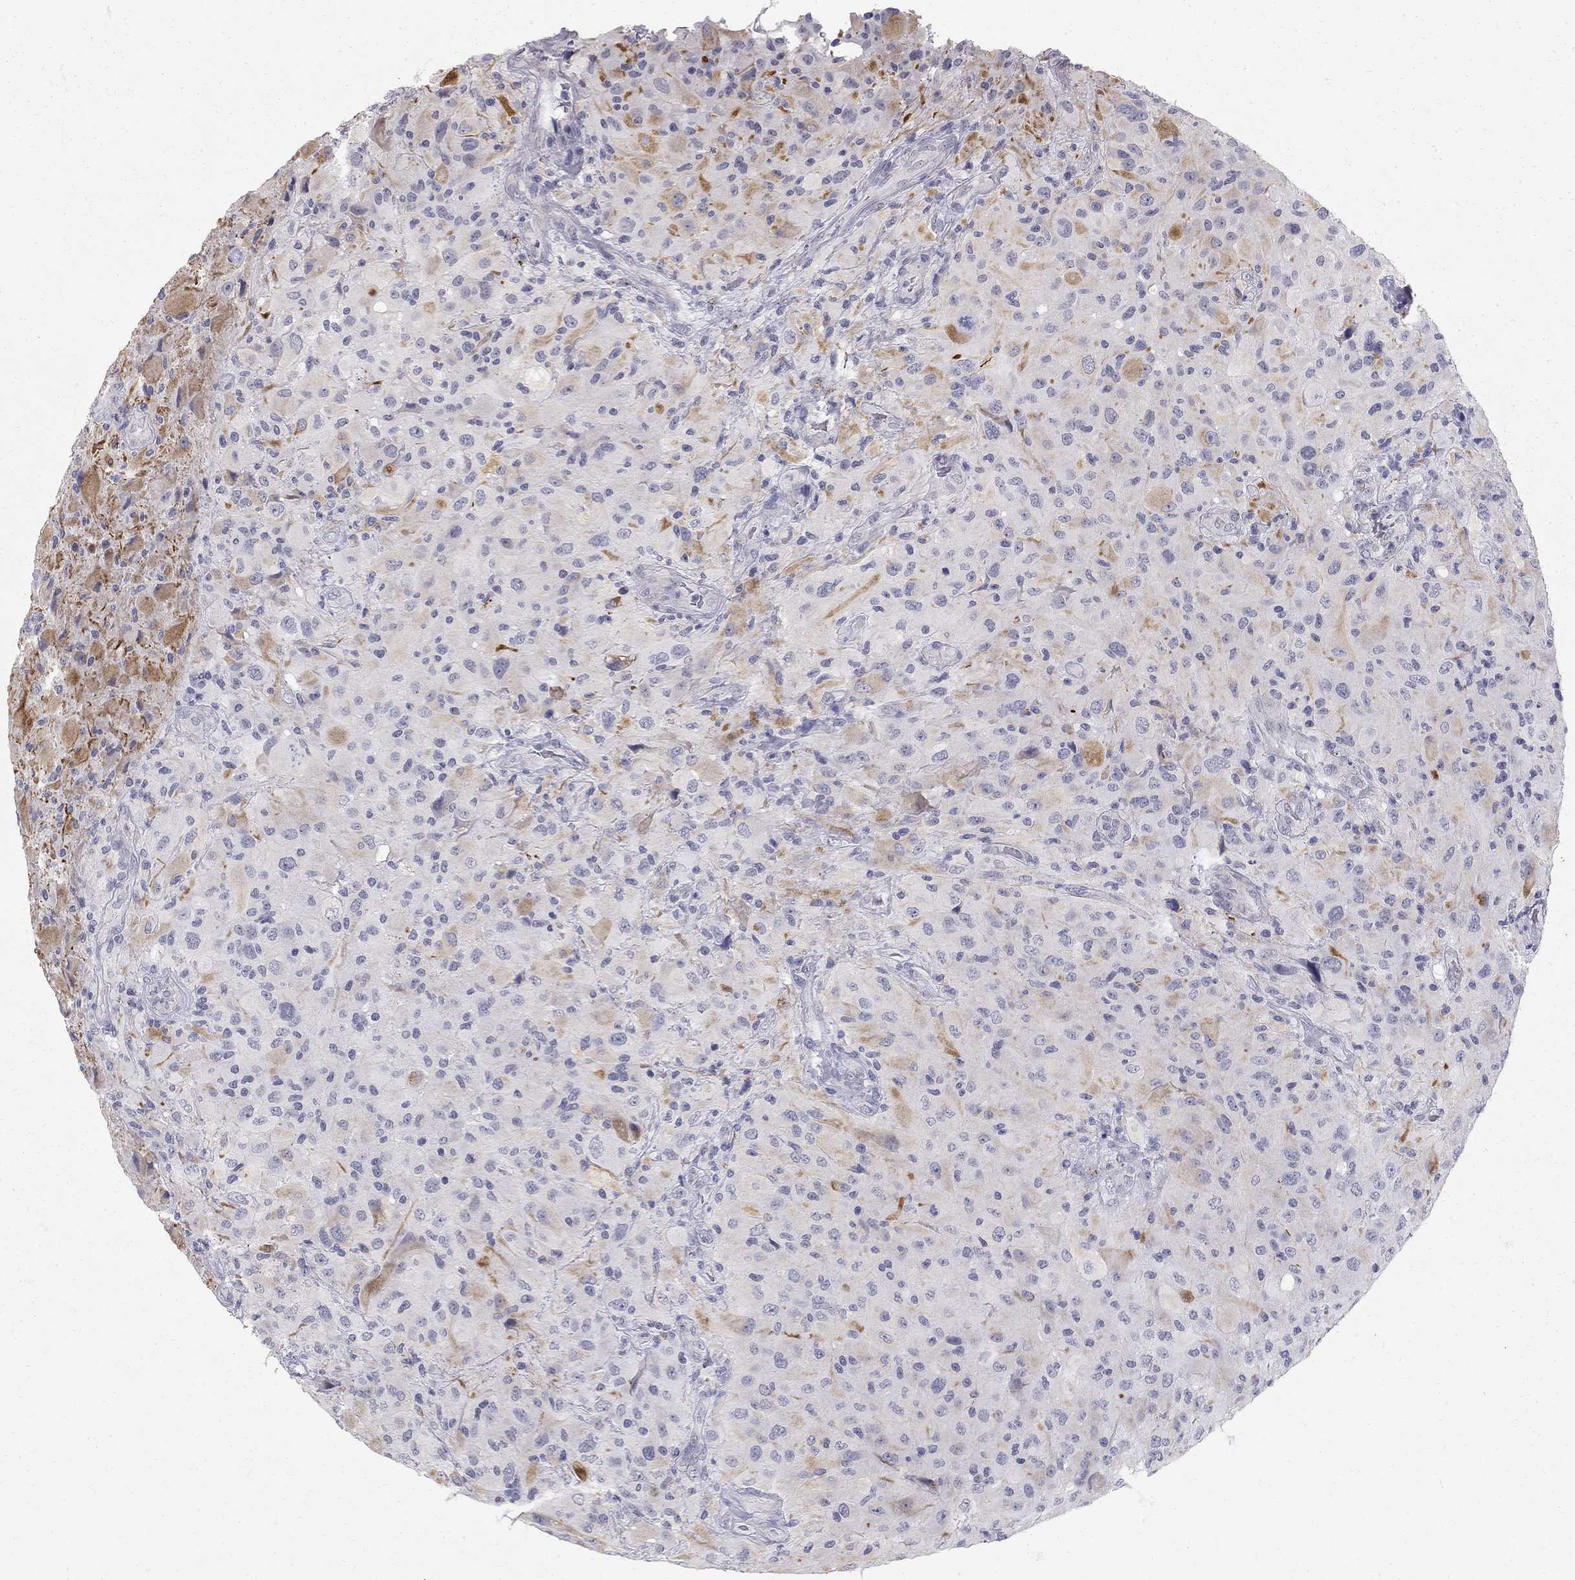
{"staining": {"intensity": "strong", "quantity": "<25%", "location": "cytoplasmic/membranous"}, "tissue": "glioma", "cell_type": "Tumor cells", "image_type": "cancer", "snomed": [{"axis": "morphology", "description": "Glioma, malignant, High grade"}, {"axis": "topography", "description": "Cerebral cortex"}], "caption": "Glioma stained with immunohistochemistry exhibits strong cytoplasmic/membranous expression in approximately <25% of tumor cells.", "gene": "CLIC6", "patient": {"sex": "male", "age": 35}}